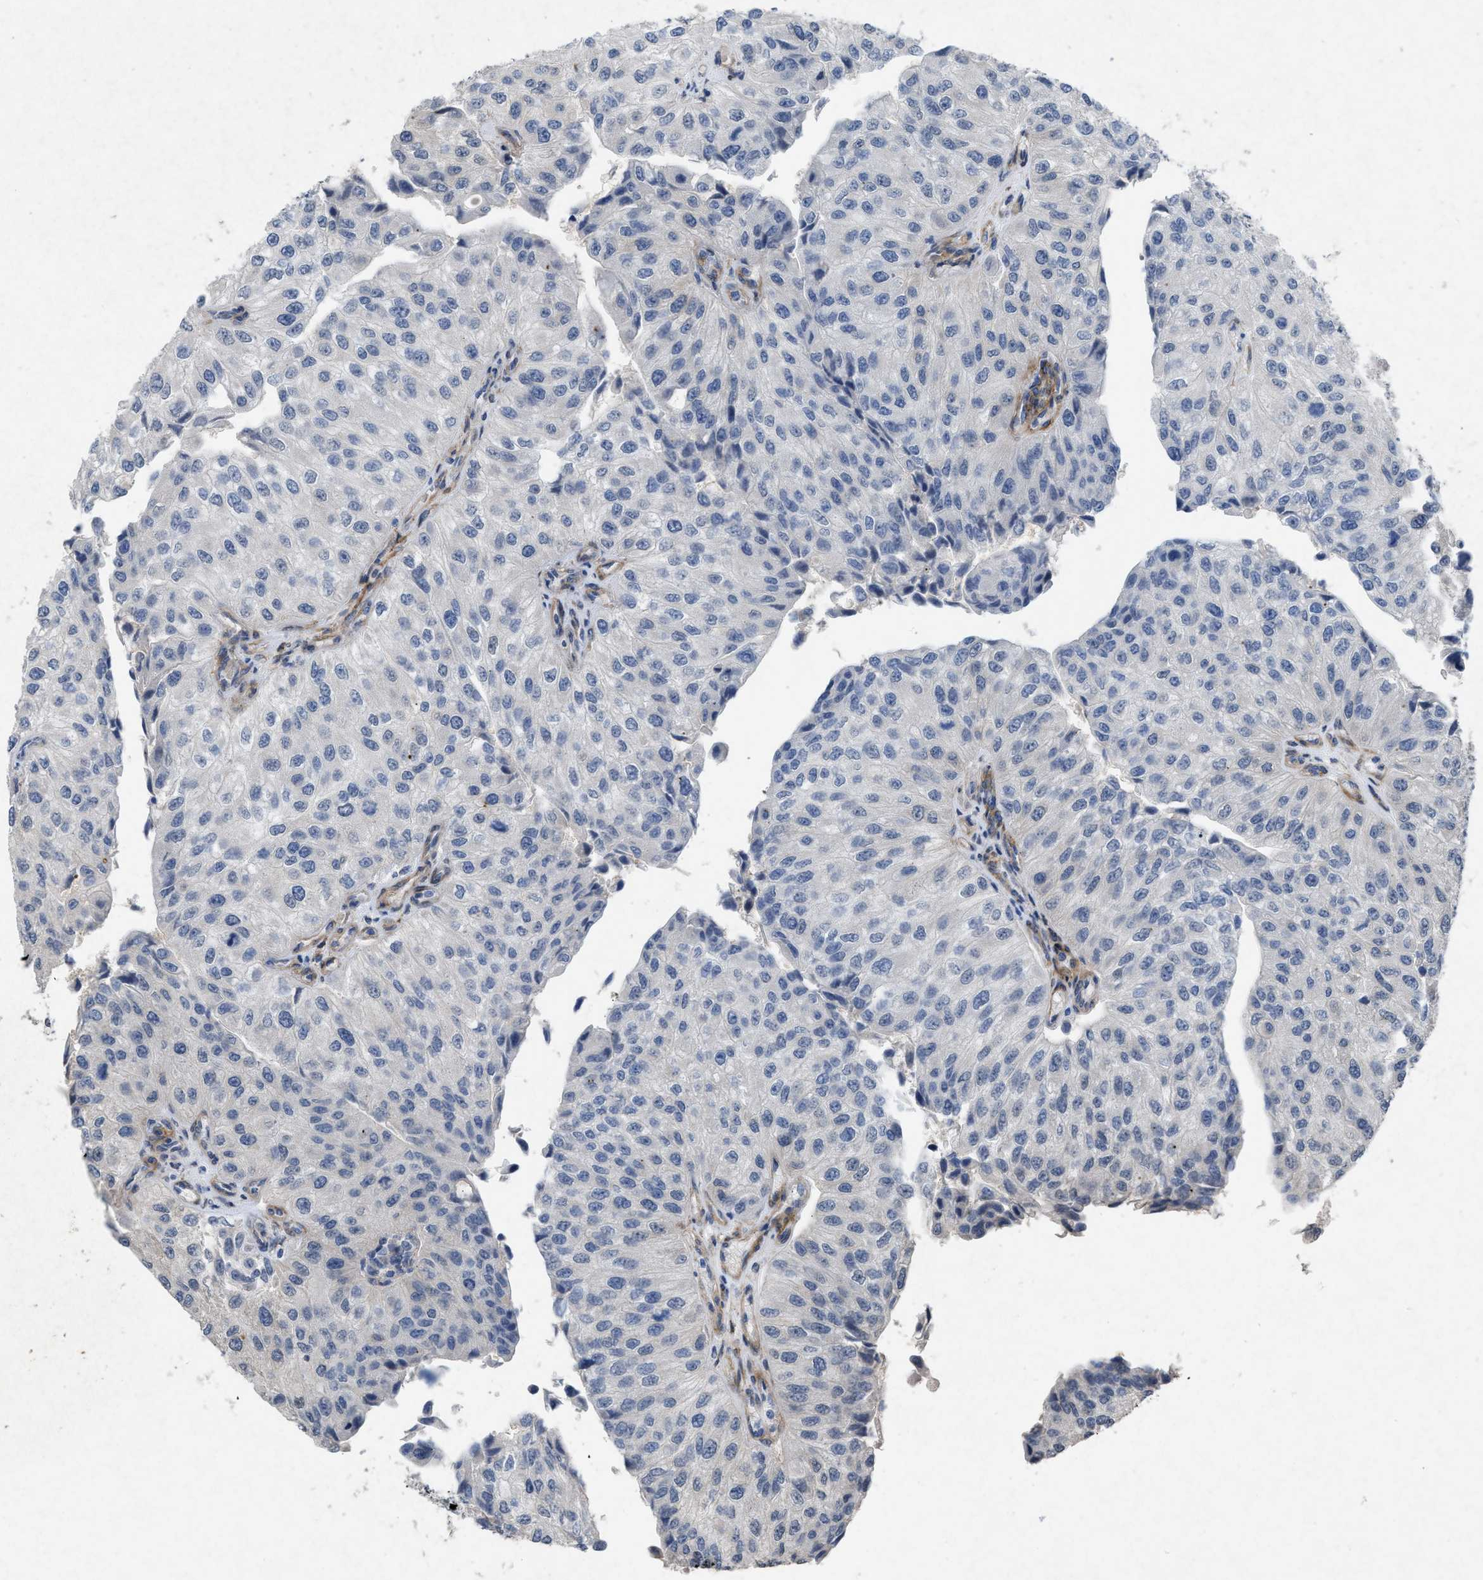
{"staining": {"intensity": "negative", "quantity": "none", "location": "none"}, "tissue": "urothelial cancer", "cell_type": "Tumor cells", "image_type": "cancer", "snomed": [{"axis": "morphology", "description": "Urothelial carcinoma, High grade"}, {"axis": "topography", "description": "Kidney"}, {"axis": "topography", "description": "Urinary bladder"}], "caption": "This is an immunohistochemistry (IHC) image of urothelial cancer. There is no staining in tumor cells.", "gene": "PDGFRA", "patient": {"sex": "male", "age": 77}}